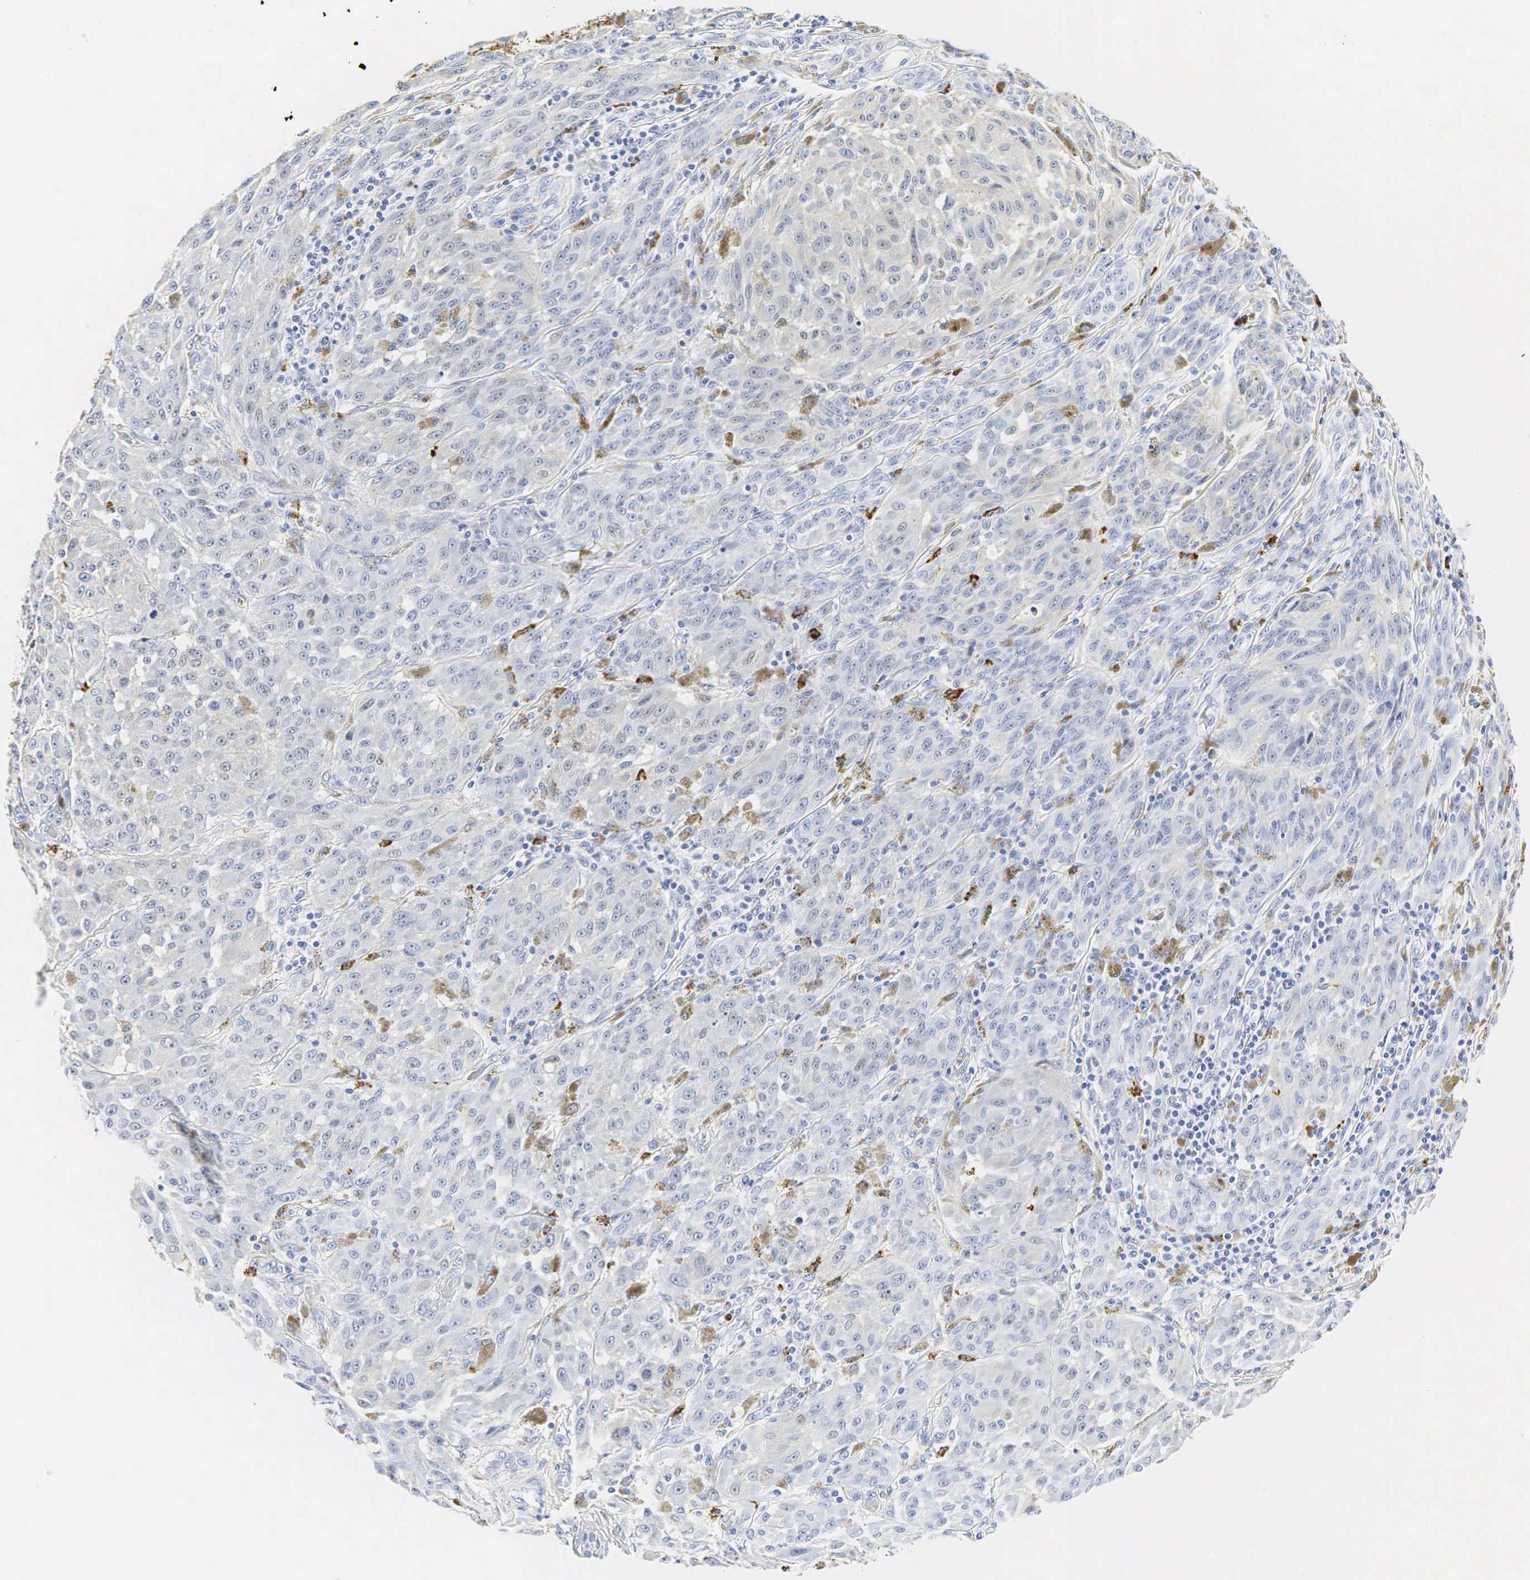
{"staining": {"intensity": "negative", "quantity": "none", "location": "none"}, "tissue": "melanoma", "cell_type": "Tumor cells", "image_type": "cancer", "snomed": [{"axis": "morphology", "description": "Malignant melanoma, NOS"}, {"axis": "topography", "description": "Skin"}], "caption": "Tumor cells show no significant staining in malignant melanoma. (Immunohistochemistry, brightfield microscopy, high magnification).", "gene": "LYZ", "patient": {"sex": "male", "age": 44}}